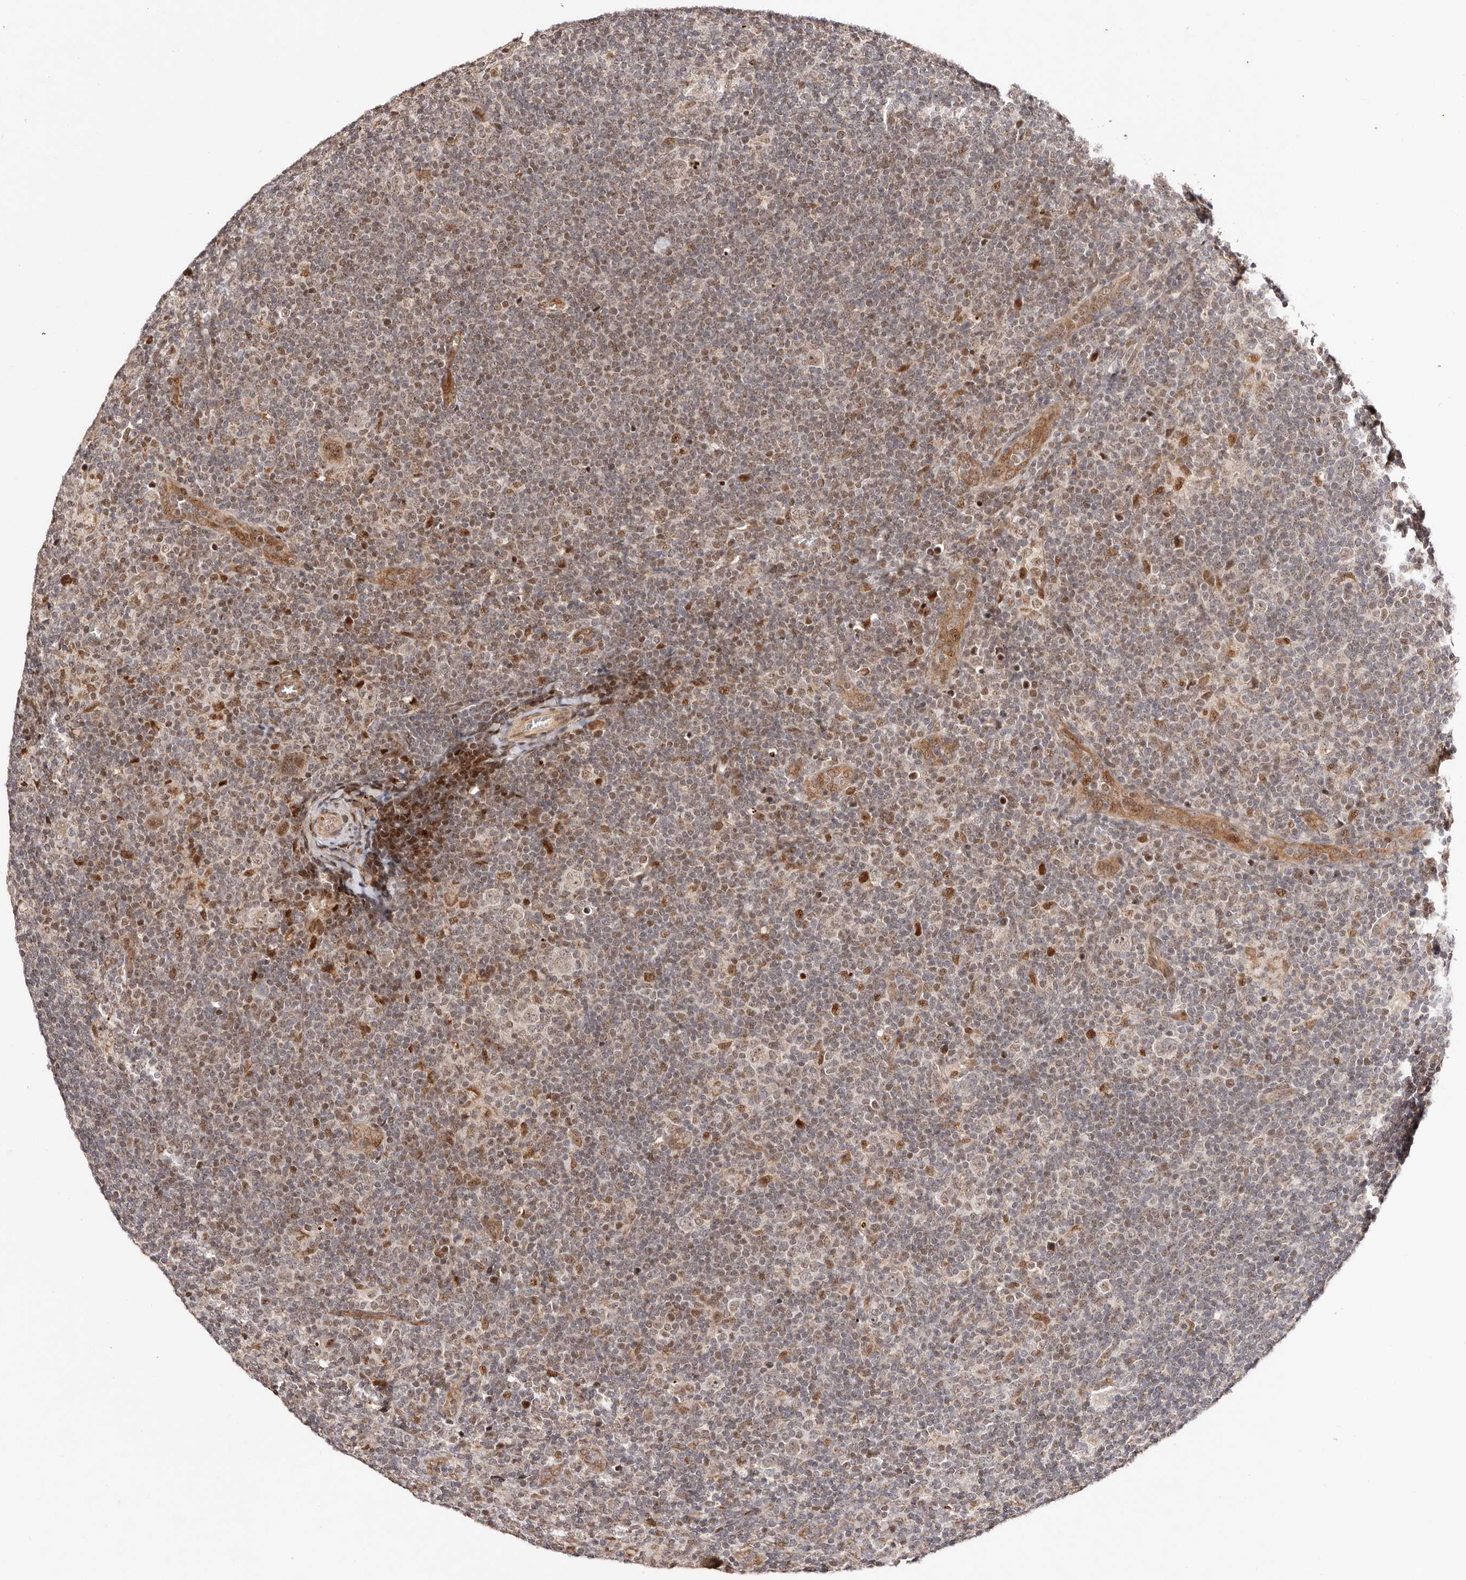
{"staining": {"intensity": "moderate", "quantity": "25%-75%", "location": "cytoplasmic/membranous,nuclear"}, "tissue": "lymphoma", "cell_type": "Tumor cells", "image_type": "cancer", "snomed": [{"axis": "morphology", "description": "Hodgkin's disease, NOS"}, {"axis": "topography", "description": "Lymph node"}], "caption": "This is a micrograph of immunohistochemistry staining of lymphoma, which shows moderate staining in the cytoplasmic/membranous and nuclear of tumor cells.", "gene": "HIVEP3", "patient": {"sex": "female", "age": 57}}